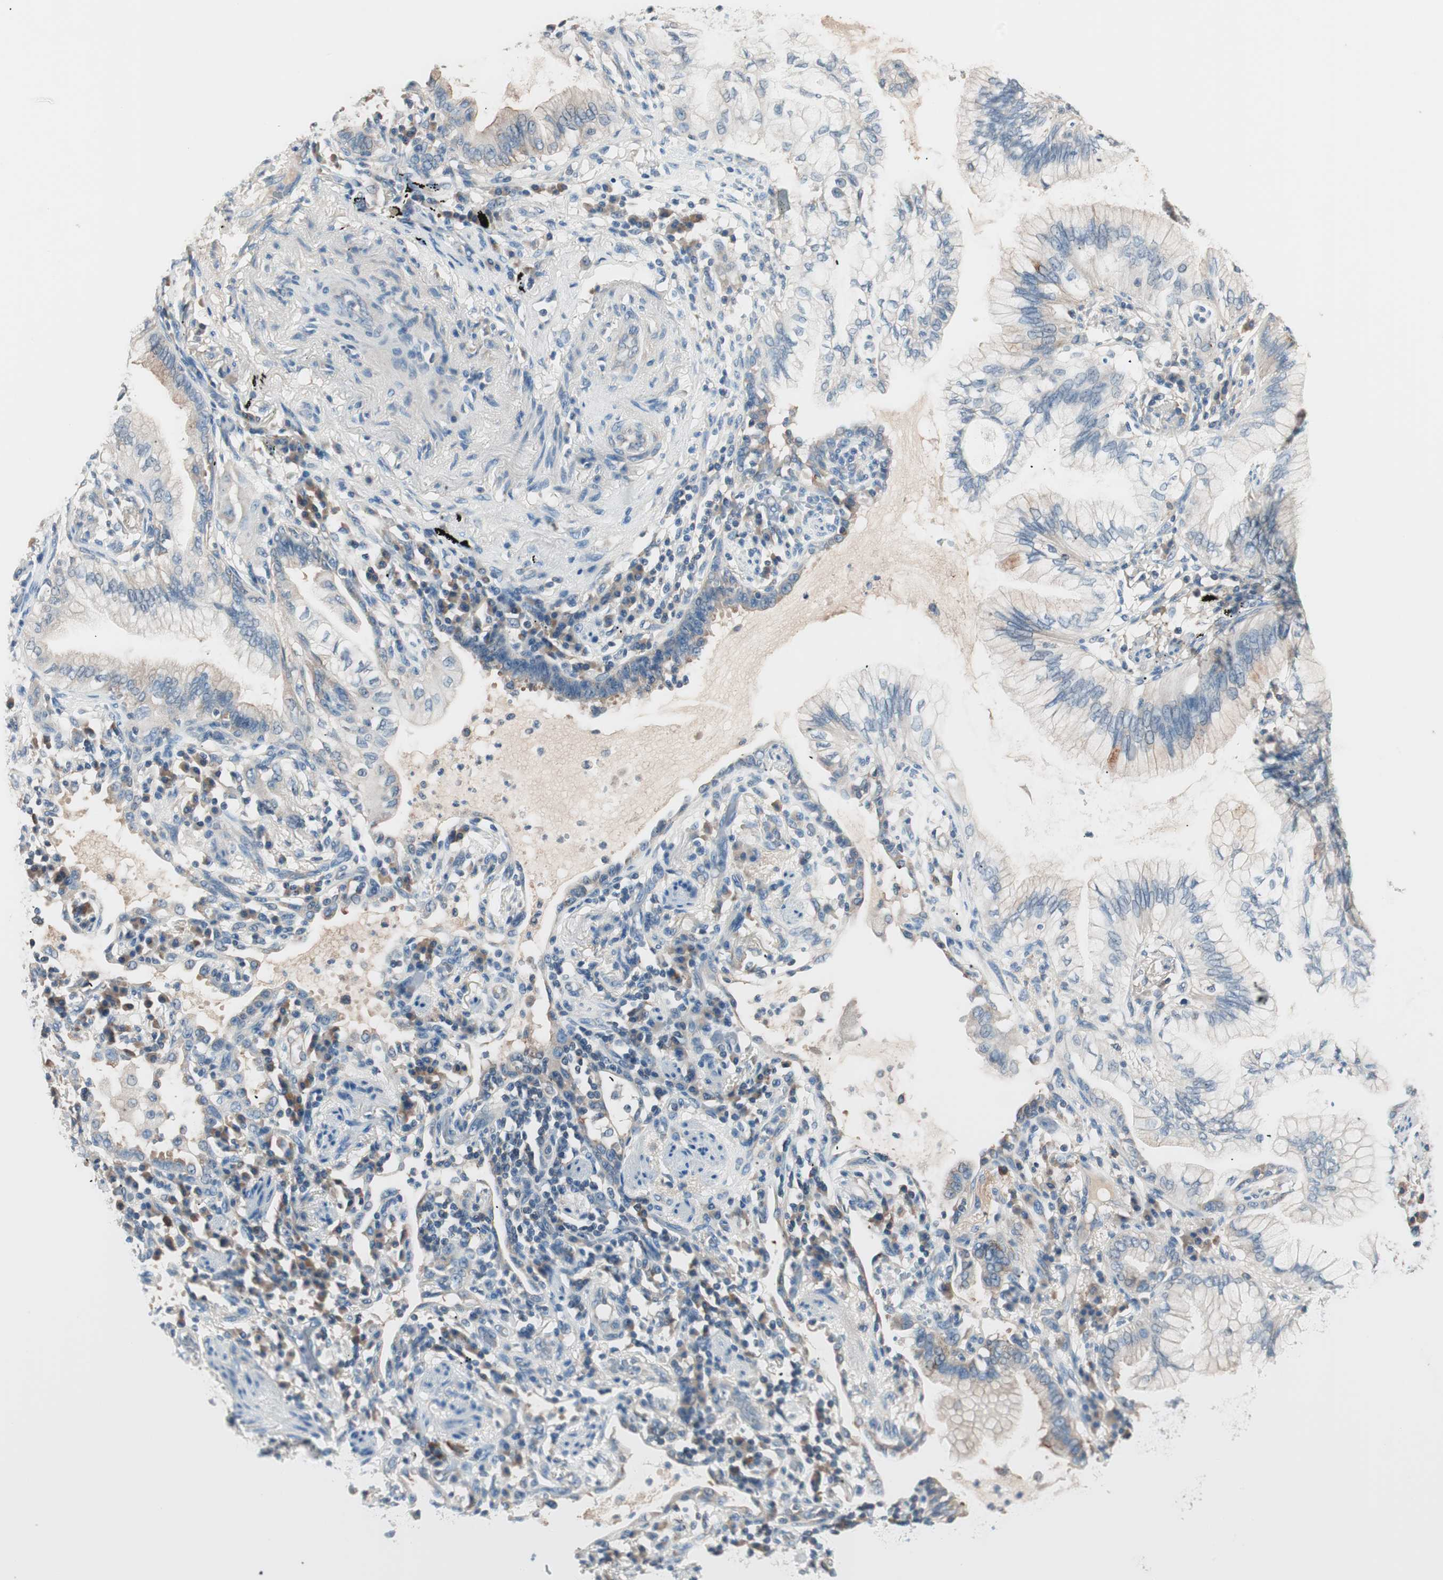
{"staining": {"intensity": "moderate", "quantity": "<25%", "location": "cytoplasmic/membranous"}, "tissue": "lung cancer", "cell_type": "Tumor cells", "image_type": "cancer", "snomed": [{"axis": "morphology", "description": "Adenocarcinoma, NOS"}, {"axis": "topography", "description": "Lung"}], "caption": "This is an image of IHC staining of lung cancer (adenocarcinoma), which shows moderate staining in the cytoplasmic/membranous of tumor cells.", "gene": "RAD54B", "patient": {"sex": "female", "age": 70}}